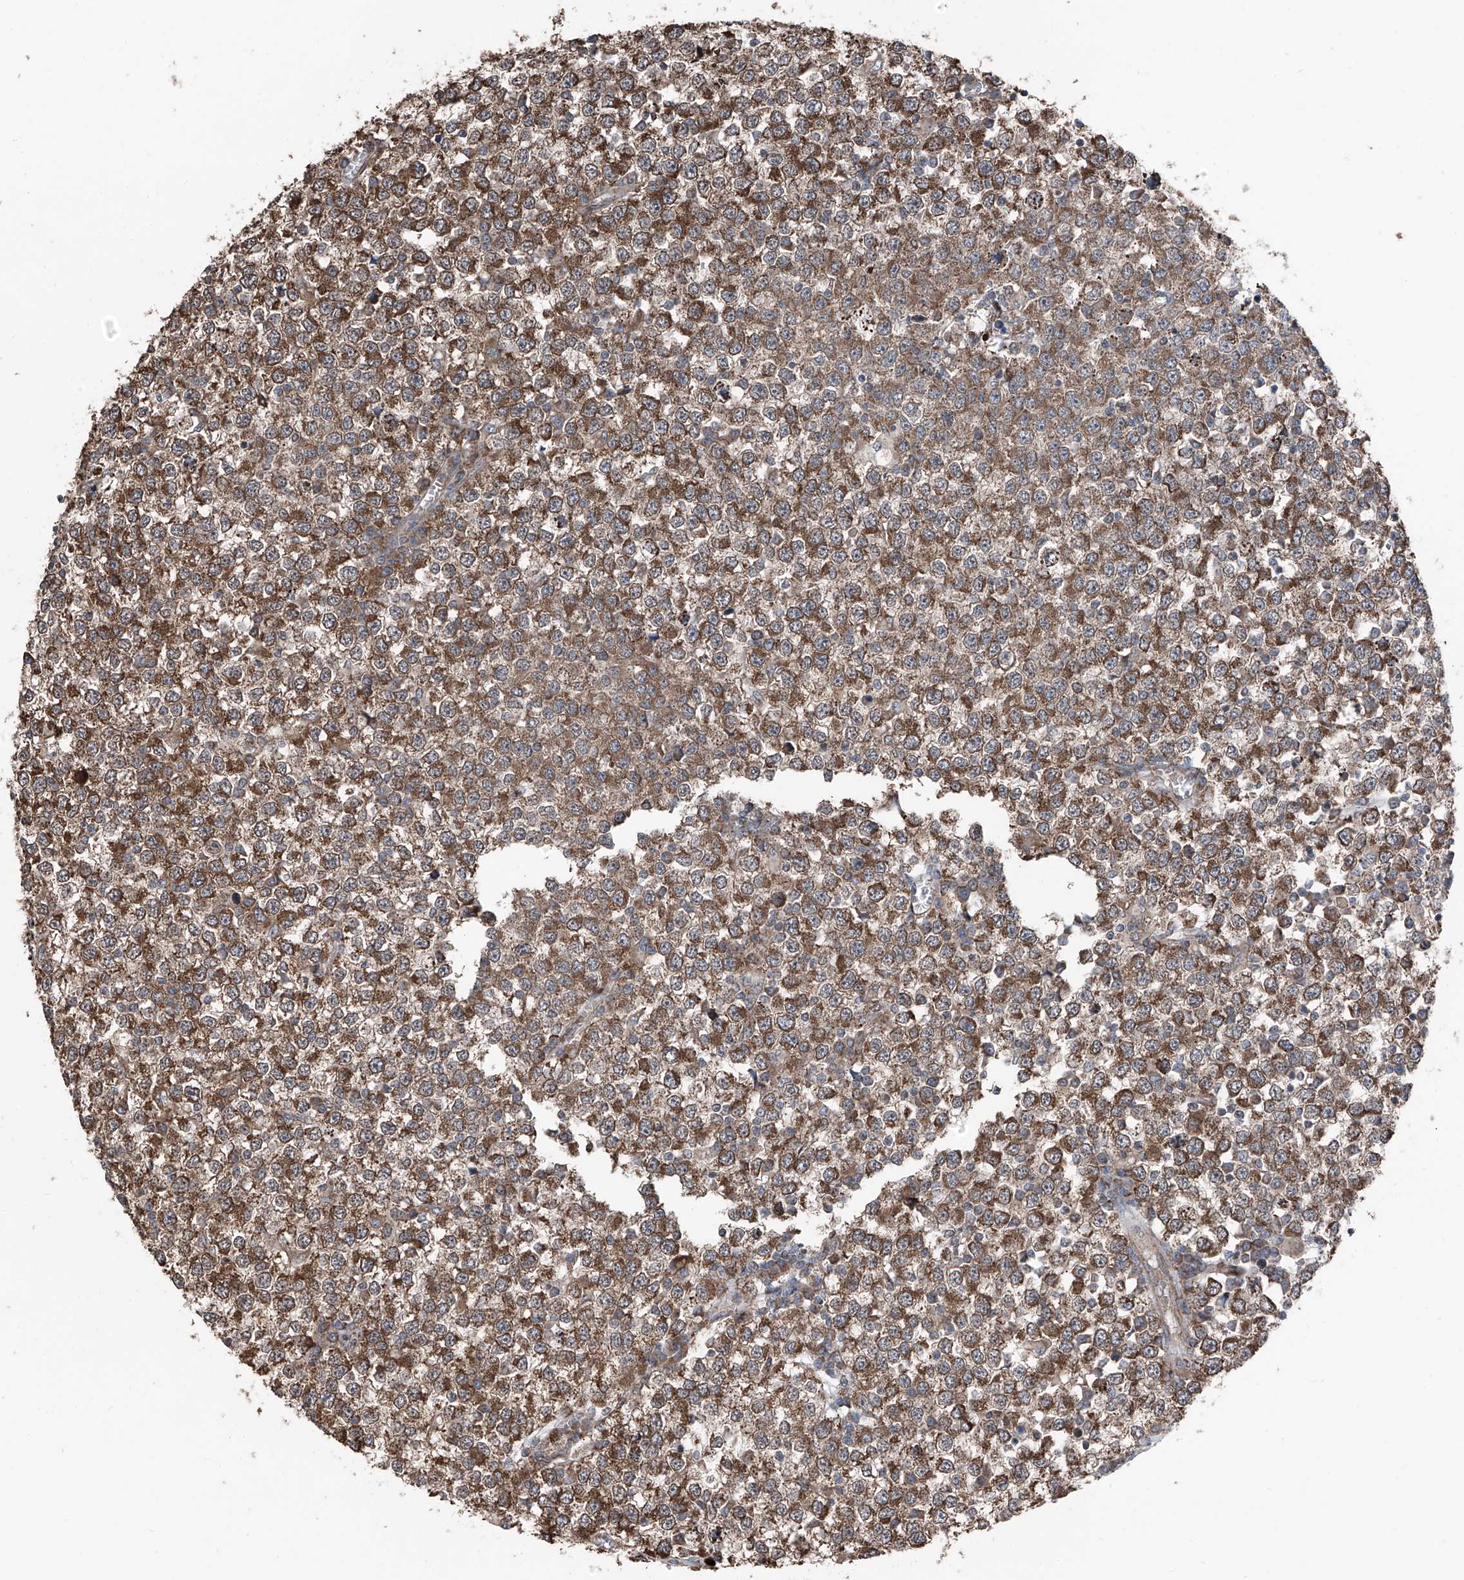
{"staining": {"intensity": "moderate", "quantity": ">75%", "location": "cytoplasmic/membranous"}, "tissue": "testis cancer", "cell_type": "Tumor cells", "image_type": "cancer", "snomed": [{"axis": "morphology", "description": "Seminoma, NOS"}, {"axis": "topography", "description": "Testis"}], "caption": "Testis seminoma stained for a protein (brown) displays moderate cytoplasmic/membranous positive staining in about >75% of tumor cells.", "gene": "LIMK1", "patient": {"sex": "male", "age": 65}}